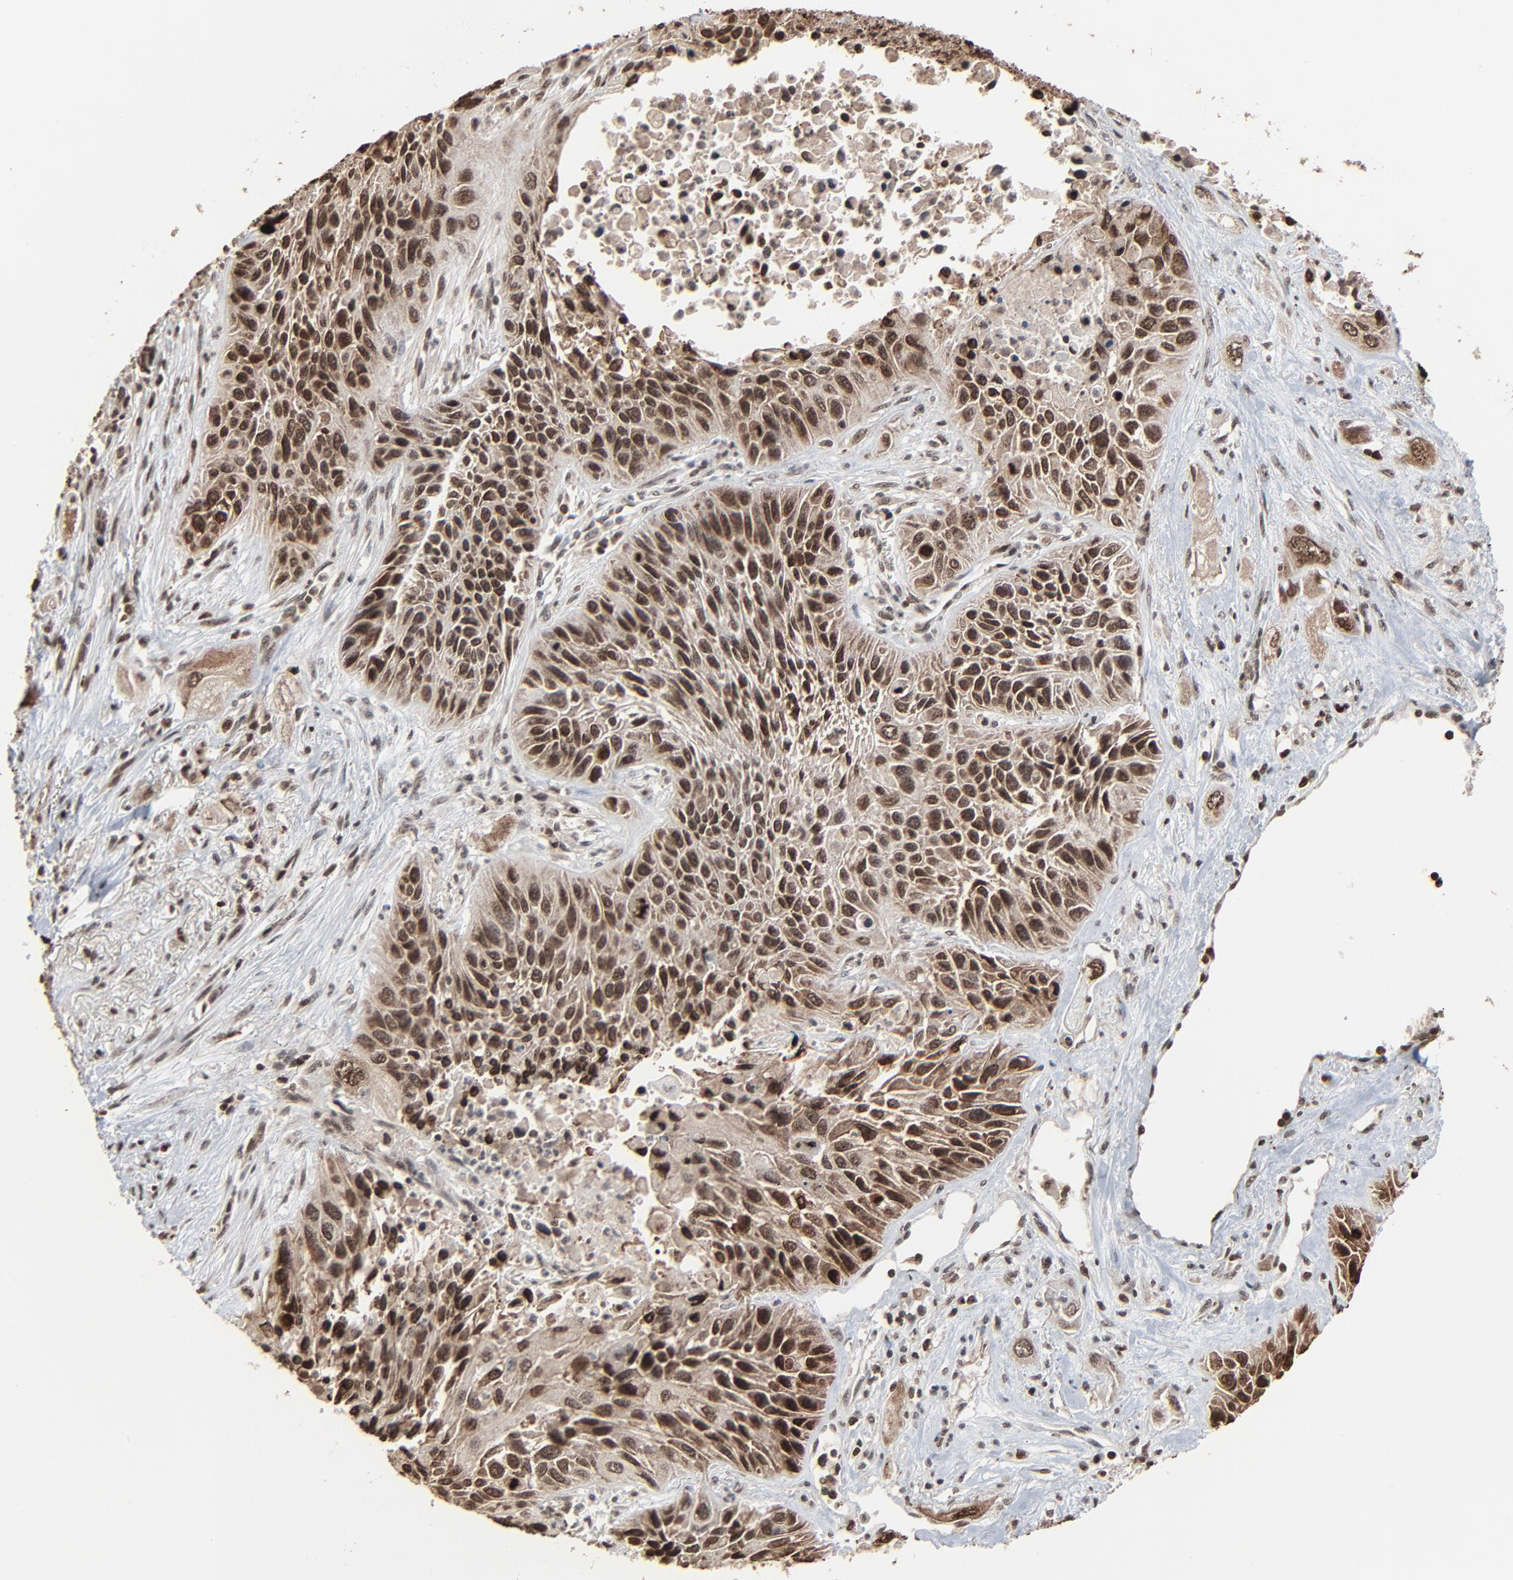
{"staining": {"intensity": "strong", "quantity": ">75%", "location": "nuclear"}, "tissue": "lung cancer", "cell_type": "Tumor cells", "image_type": "cancer", "snomed": [{"axis": "morphology", "description": "Squamous cell carcinoma, NOS"}, {"axis": "topography", "description": "Lung"}], "caption": "A high-resolution micrograph shows immunohistochemistry staining of lung squamous cell carcinoma, which reveals strong nuclear staining in about >75% of tumor cells.", "gene": "RPS6KA3", "patient": {"sex": "female", "age": 76}}